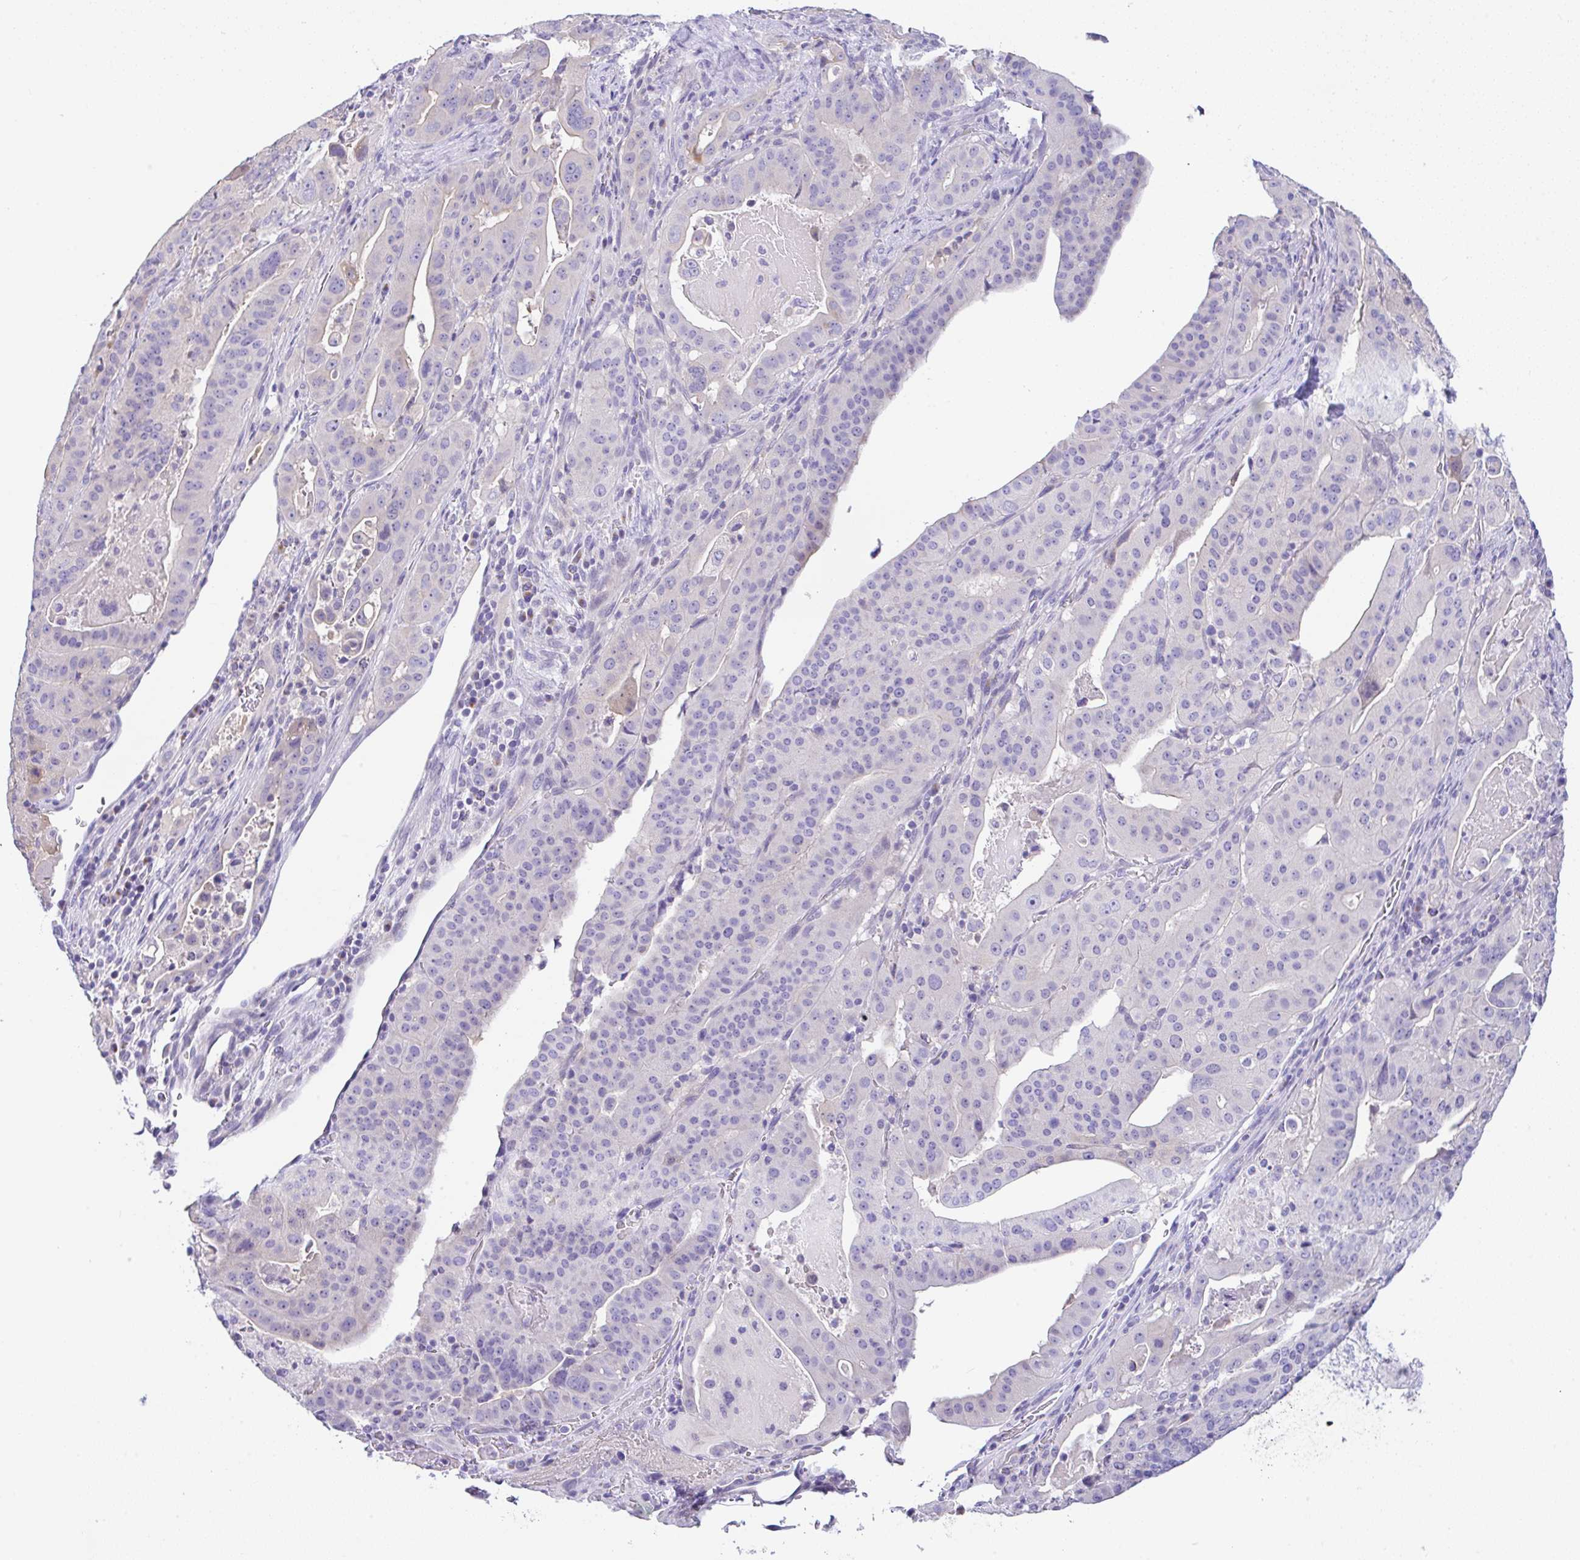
{"staining": {"intensity": "negative", "quantity": "none", "location": "none"}, "tissue": "stomach cancer", "cell_type": "Tumor cells", "image_type": "cancer", "snomed": [{"axis": "morphology", "description": "Adenocarcinoma, NOS"}, {"axis": "topography", "description": "Stomach"}], "caption": "A histopathology image of human adenocarcinoma (stomach) is negative for staining in tumor cells.", "gene": "SERPINE3", "patient": {"sex": "male", "age": 48}}